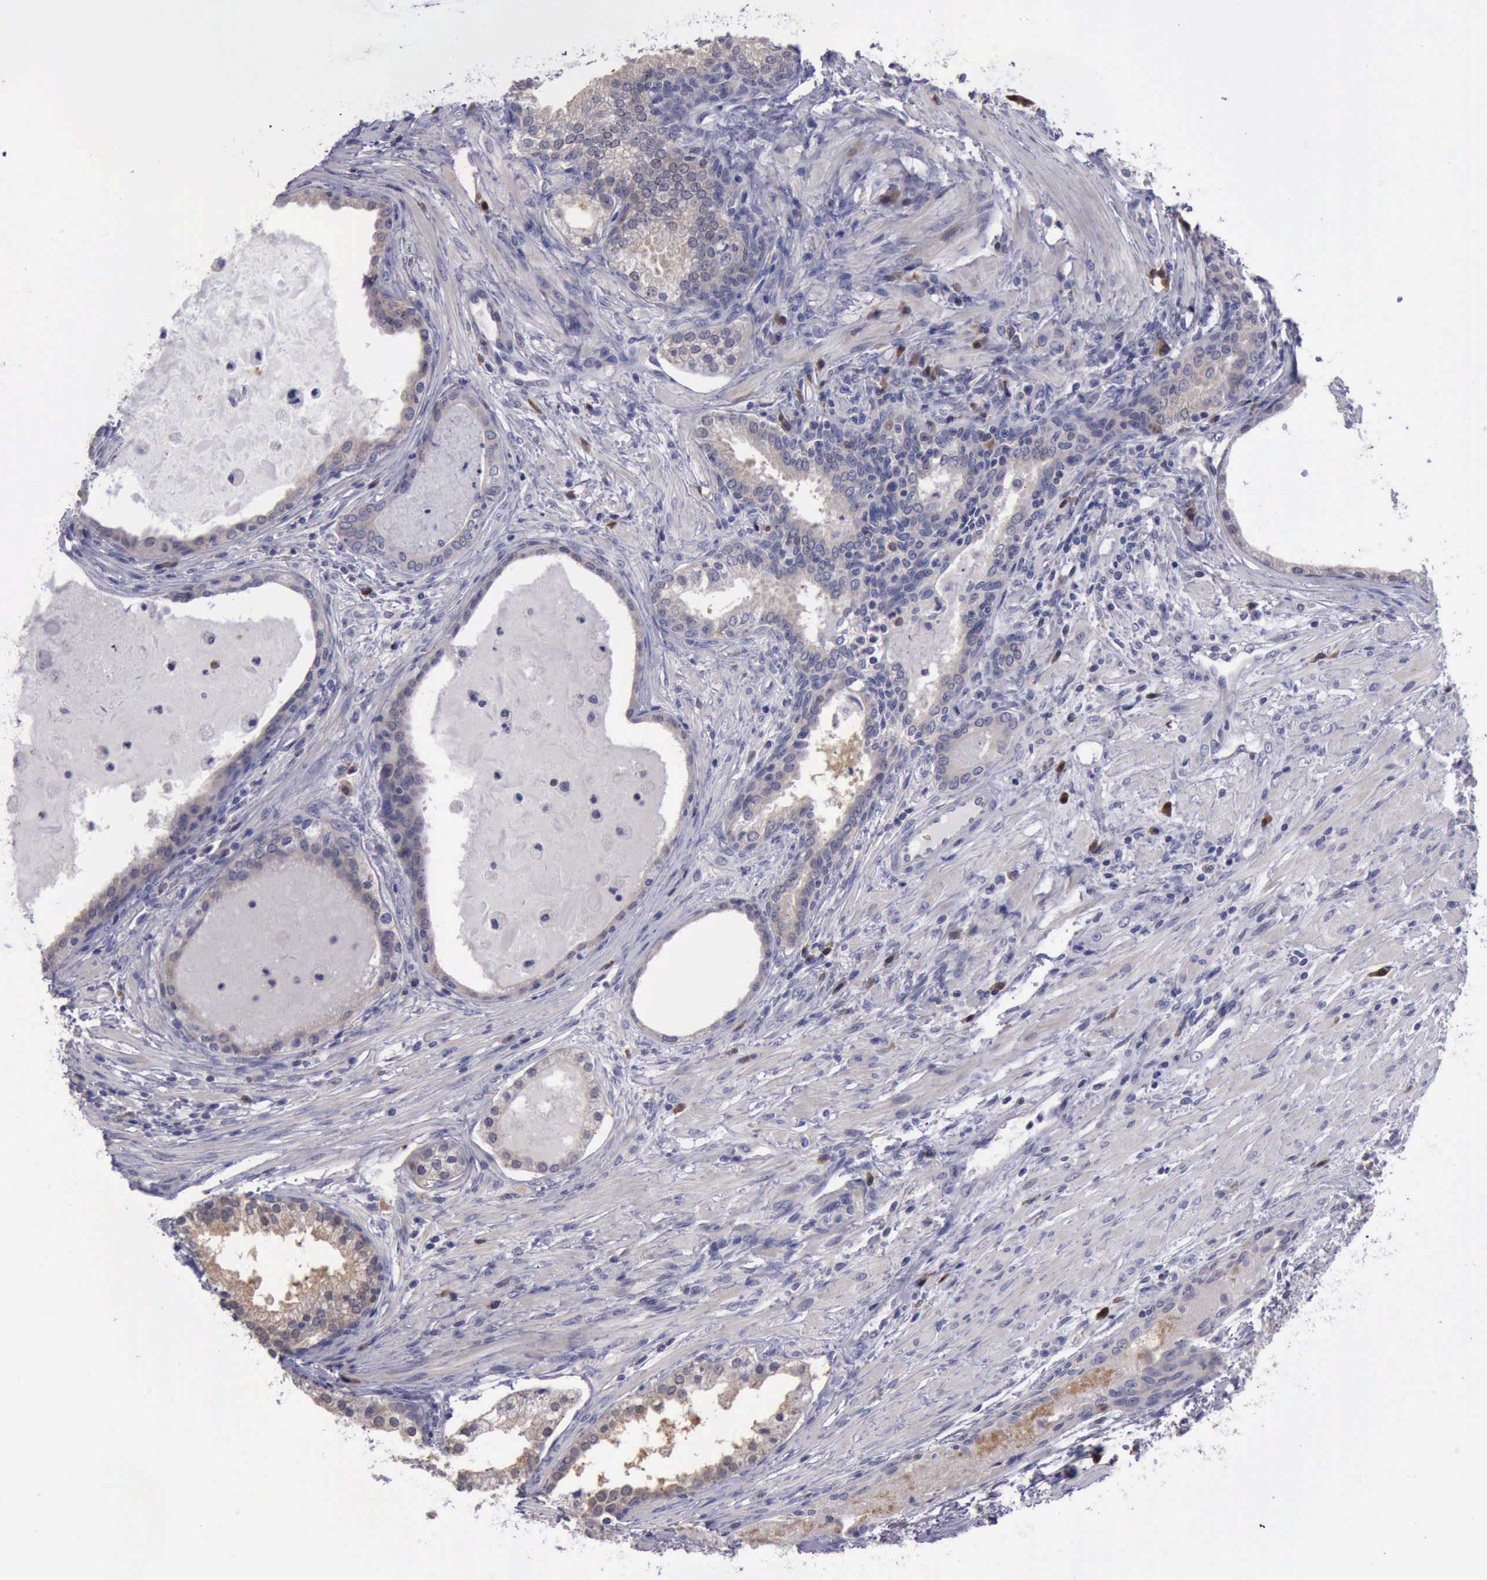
{"staining": {"intensity": "weak", "quantity": ">75%", "location": "cytoplasmic/membranous"}, "tissue": "prostate cancer", "cell_type": "Tumor cells", "image_type": "cancer", "snomed": [{"axis": "morphology", "description": "Adenocarcinoma, Medium grade"}, {"axis": "topography", "description": "Prostate"}], "caption": "The photomicrograph demonstrates a brown stain indicating the presence of a protein in the cytoplasmic/membranous of tumor cells in adenocarcinoma (medium-grade) (prostate).", "gene": "CEP128", "patient": {"sex": "male", "age": 70}}